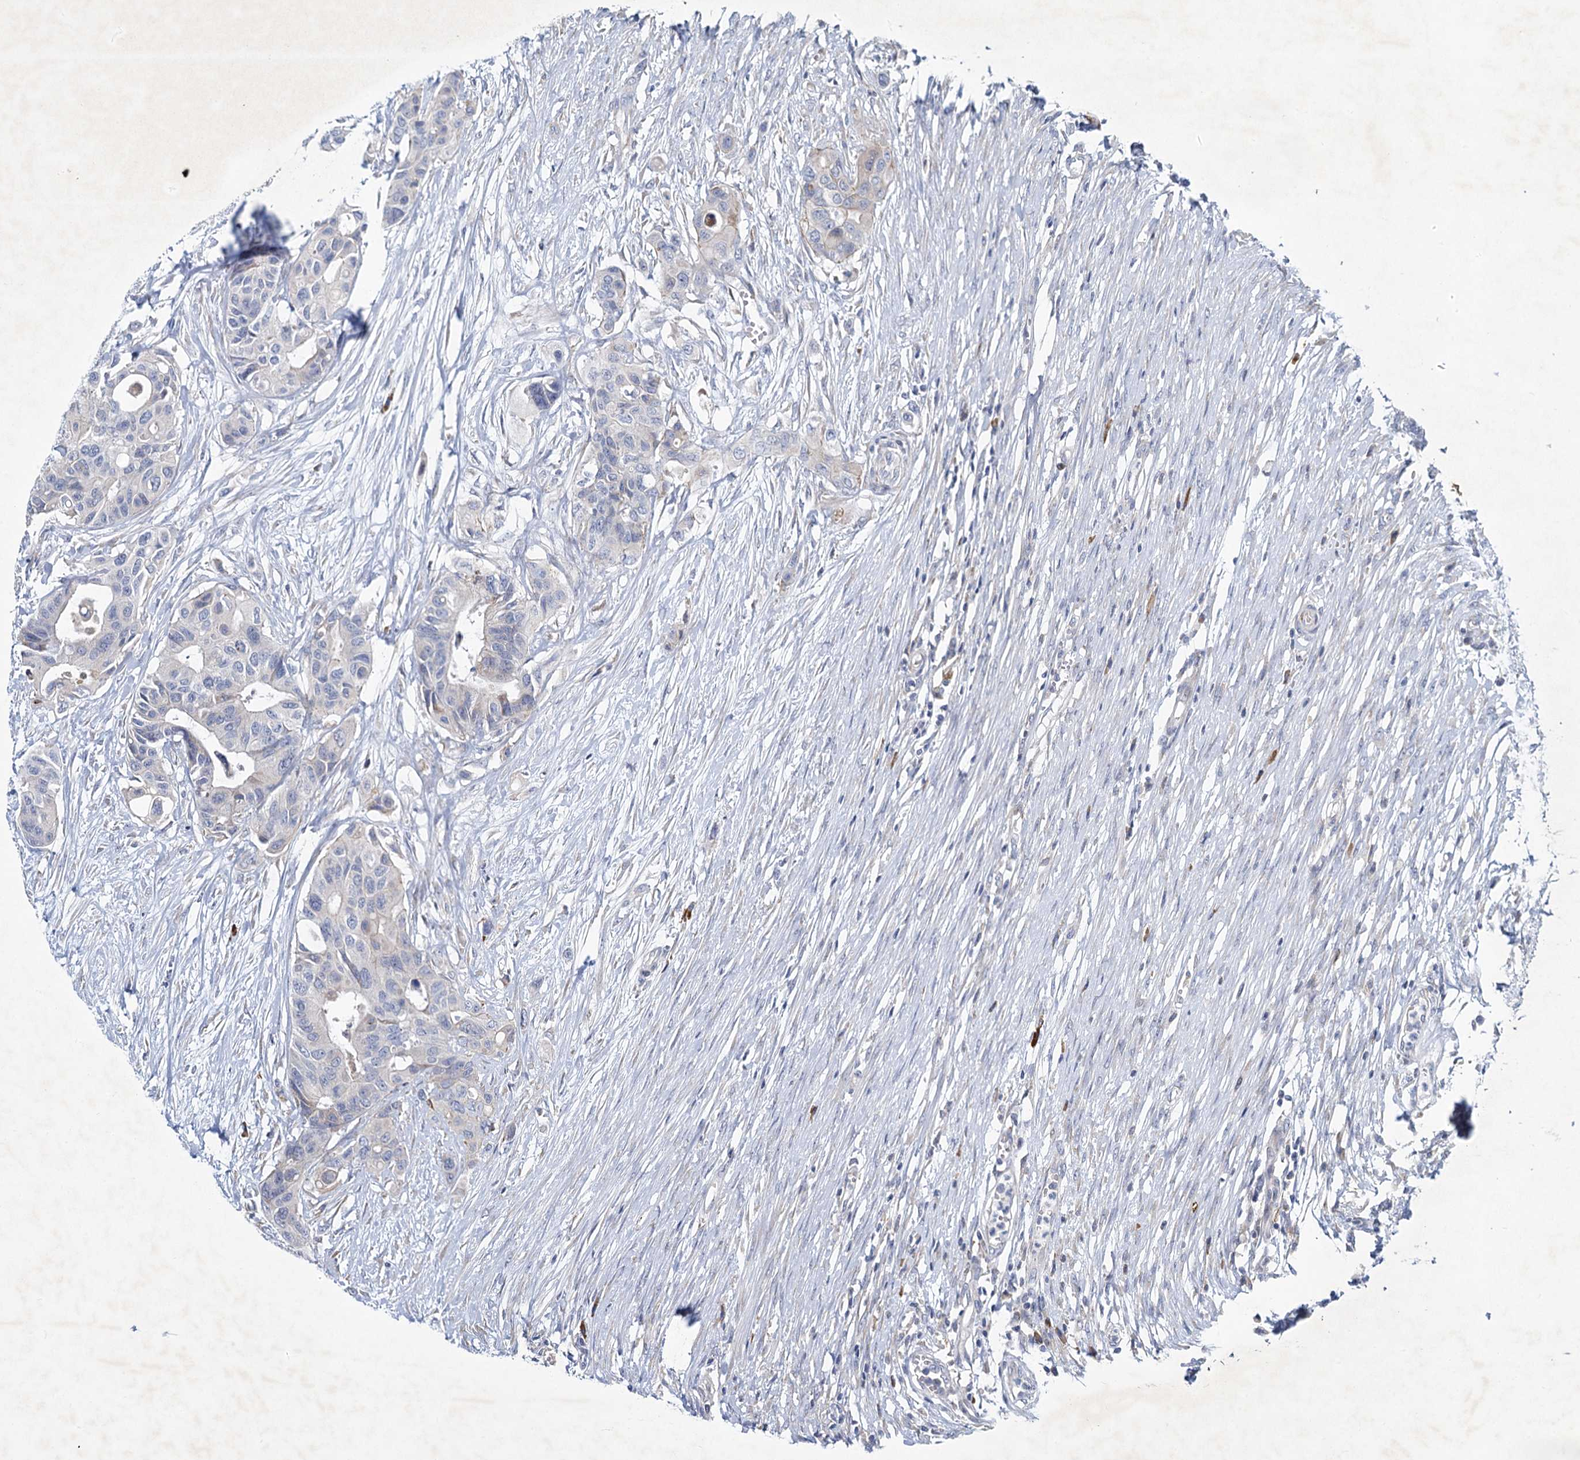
{"staining": {"intensity": "moderate", "quantity": "<25%", "location": "cytoplasmic/membranous"}, "tissue": "colorectal cancer", "cell_type": "Tumor cells", "image_type": "cancer", "snomed": [{"axis": "morphology", "description": "Adenocarcinoma, NOS"}, {"axis": "topography", "description": "Colon"}], "caption": "Human colorectal cancer (adenocarcinoma) stained for a protein (brown) displays moderate cytoplasmic/membranous positive positivity in approximately <25% of tumor cells.", "gene": "PRSS35", "patient": {"sex": "male", "age": 77}}